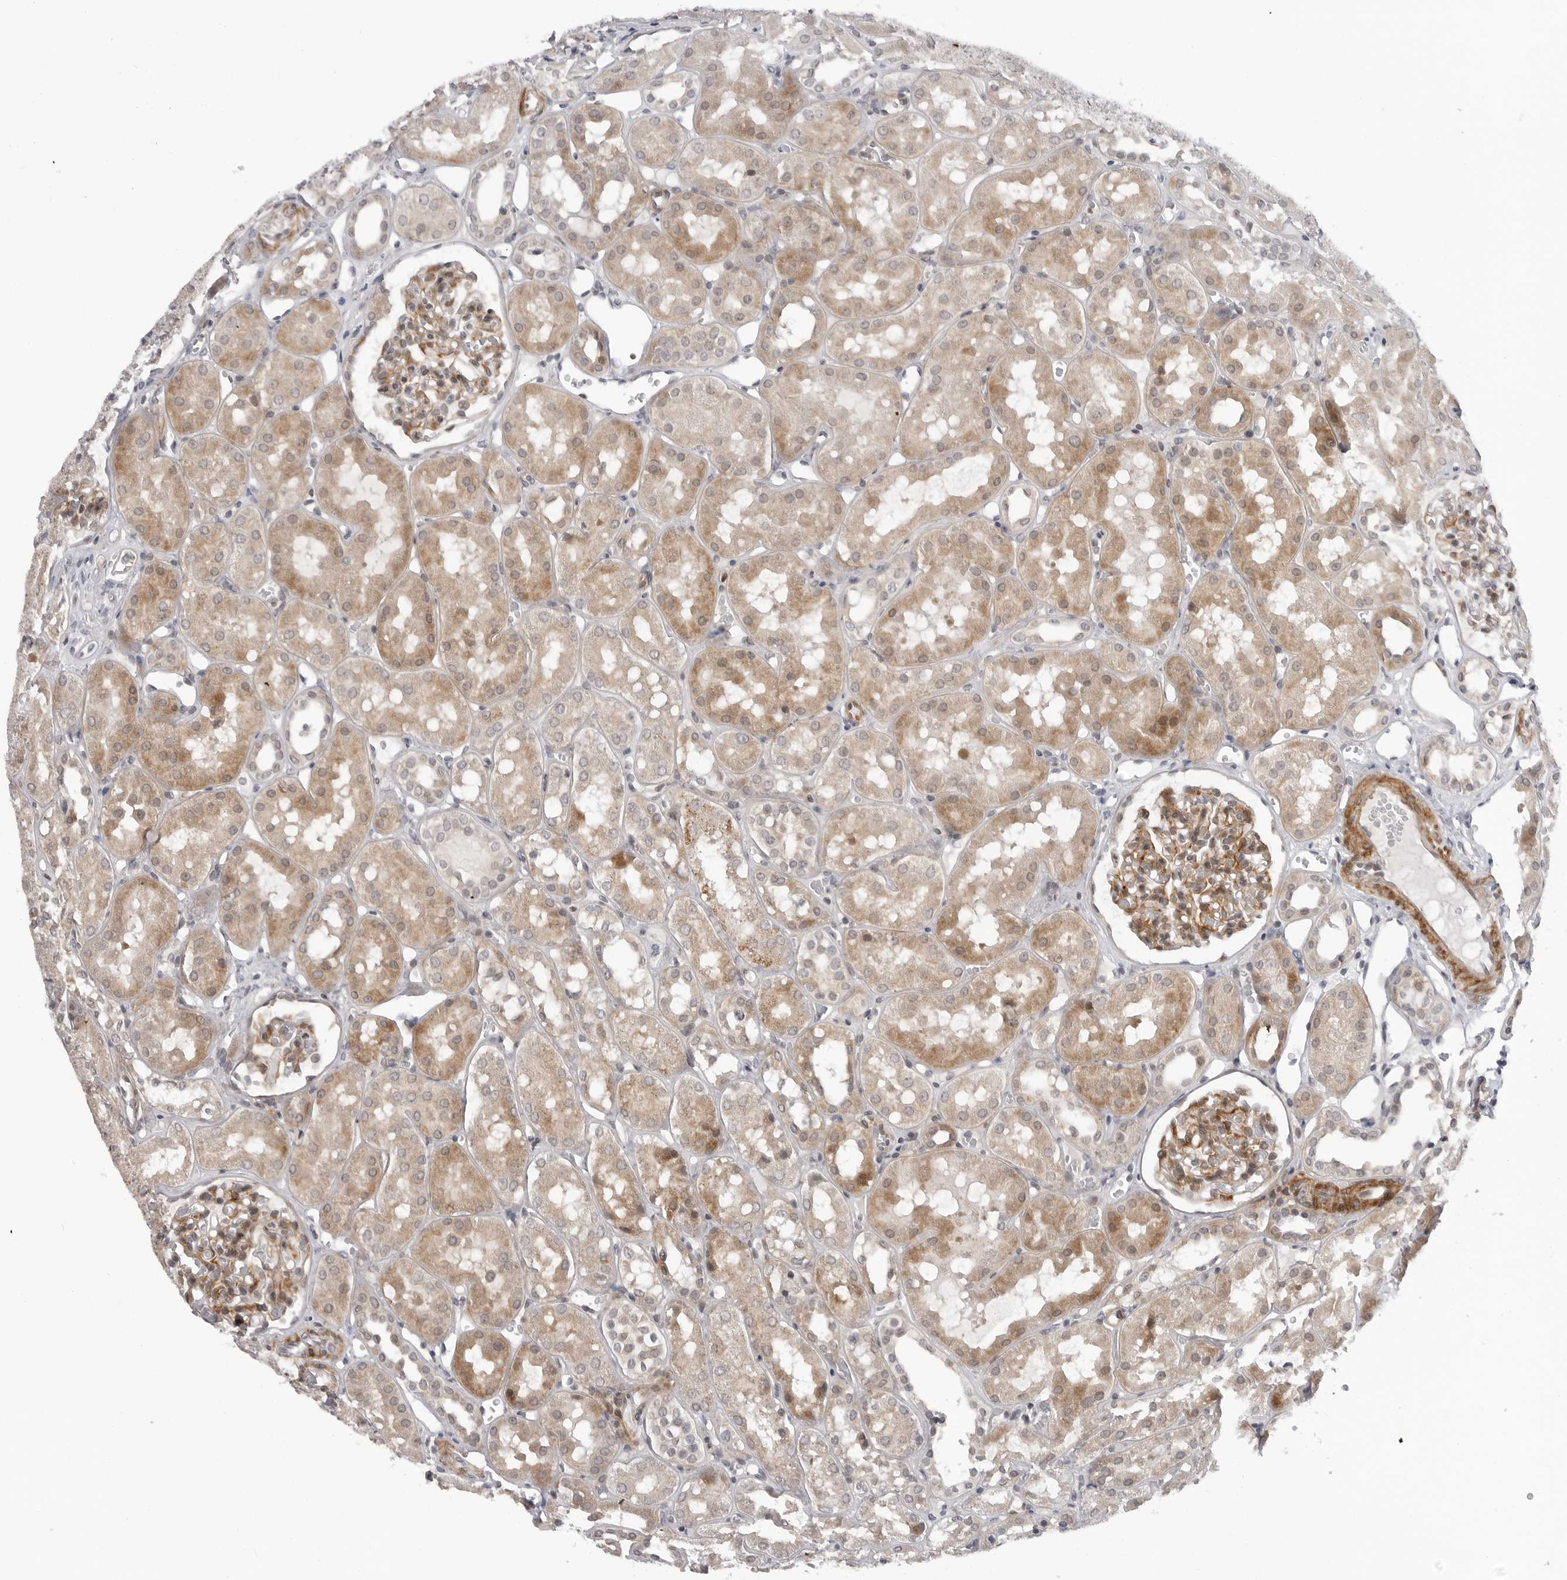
{"staining": {"intensity": "moderate", "quantity": "25%-75%", "location": "cytoplasmic/membranous"}, "tissue": "kidney", "cell_type": "Cells in glomeruli", "image_type": "normal", "snomed": [{"axis": "morphology", "description": "Normal tissue, NOS"}, {"axis": "topography", "description": "Kidney"}], "caption": "About 25%-75% of cells in glomeruli in unremarkable kidney display moderate cytoplasmic/membranous protein expression as visualized by brown immunohistochemical staining.", "gene": "ADAMTS5", "patient": {"sex": "male", "age": 16}}